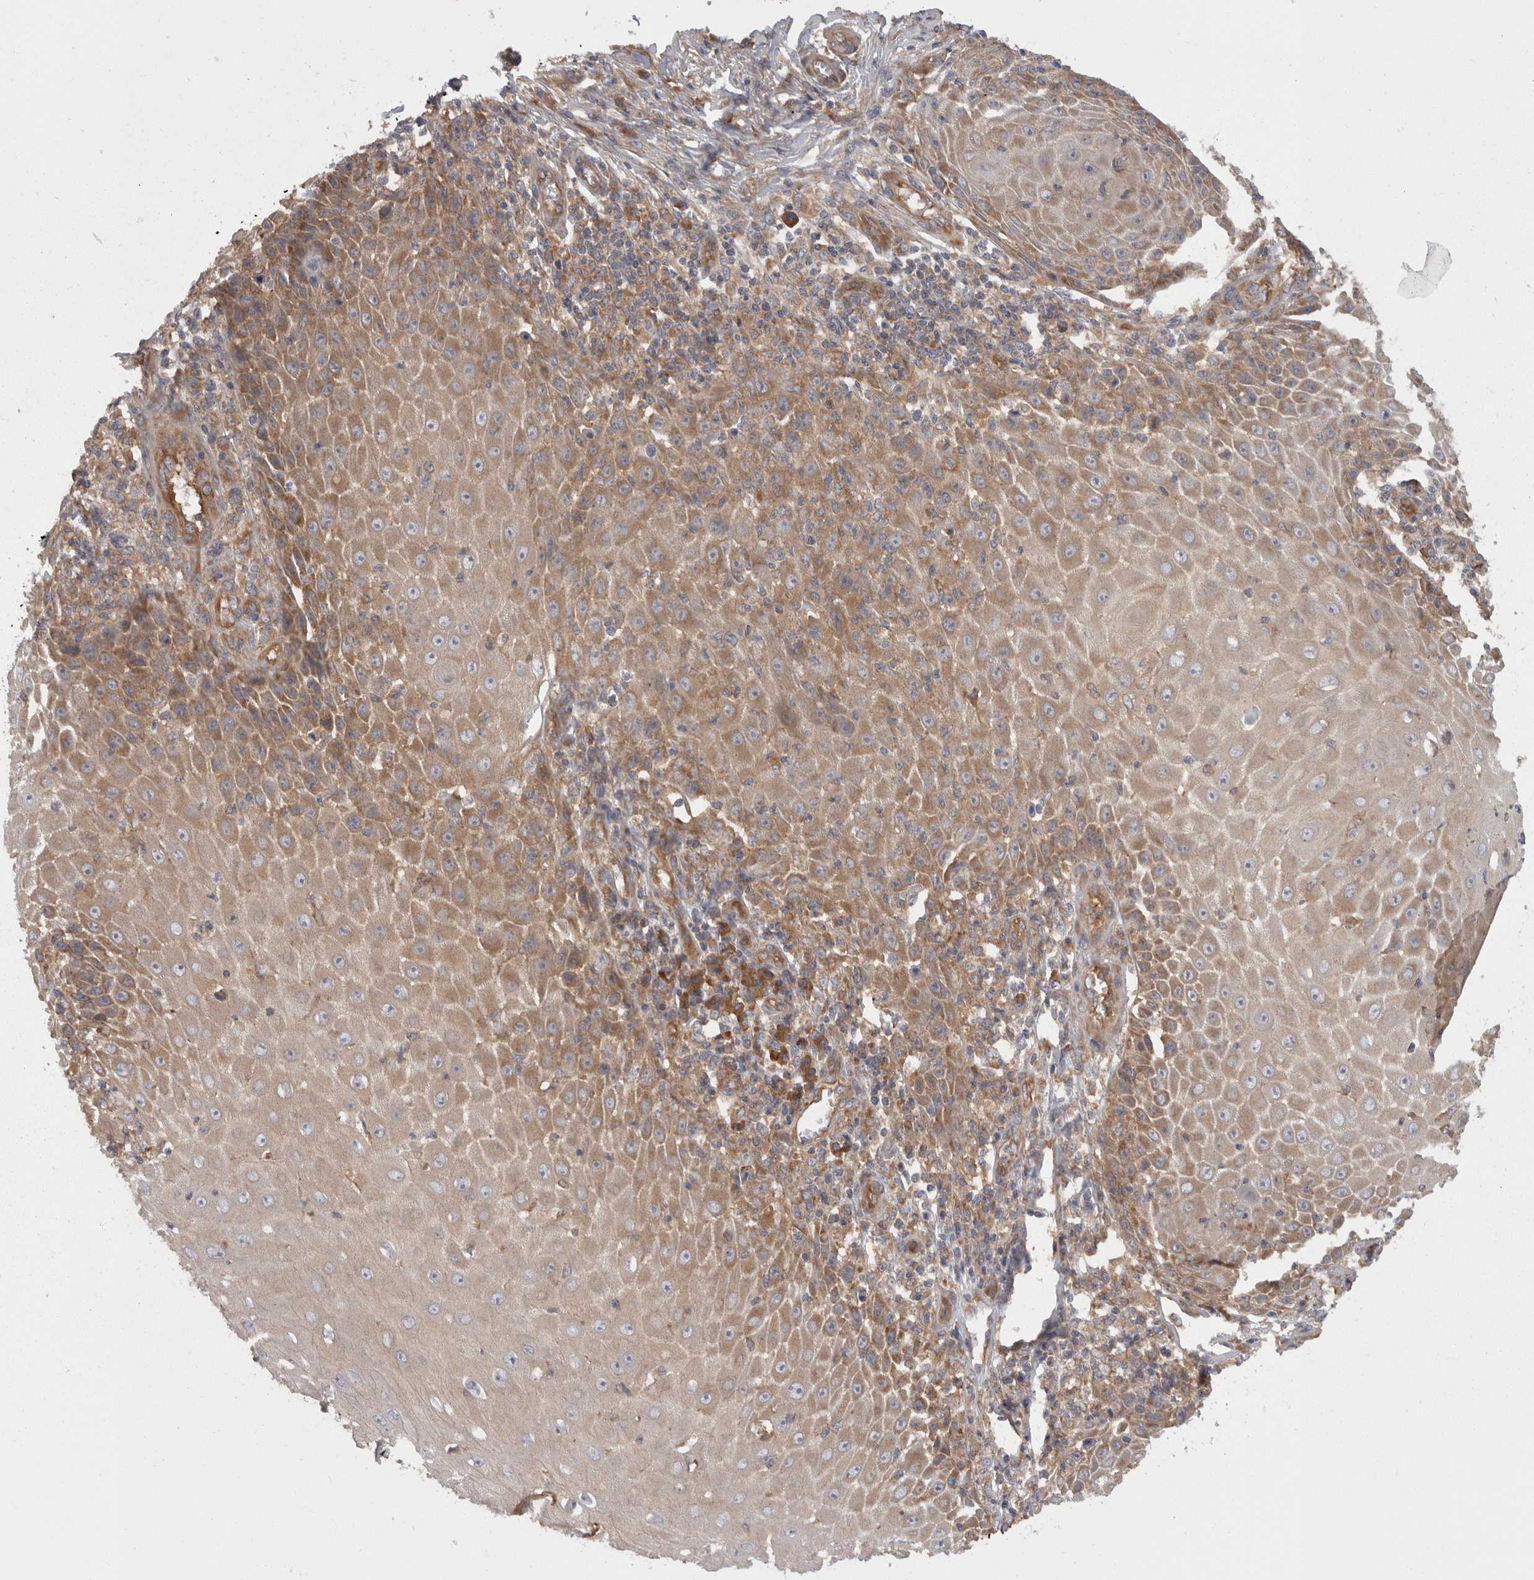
{"staining": {"intensity": "moderate", "quantity": ">75%", "location": "cytoplasmic/membranous"}, "tissue": "skin cancer", "cell_type": "Tumor cells", "image_type": "cancer", "snomed": [{"axis": "morphology", "description": "Squamous cell carcinoma, NOS"}, {"axis": "topography", "description": "Skin"}], "caption": "Protein analysis of skin squamous cell carcinoma tissue exhibits moderate cytoplasmic/membranous positivity in about >75% of tumor cells.", "gene": "SMCR8", "patient": {"sex": "female", "age": 73}}